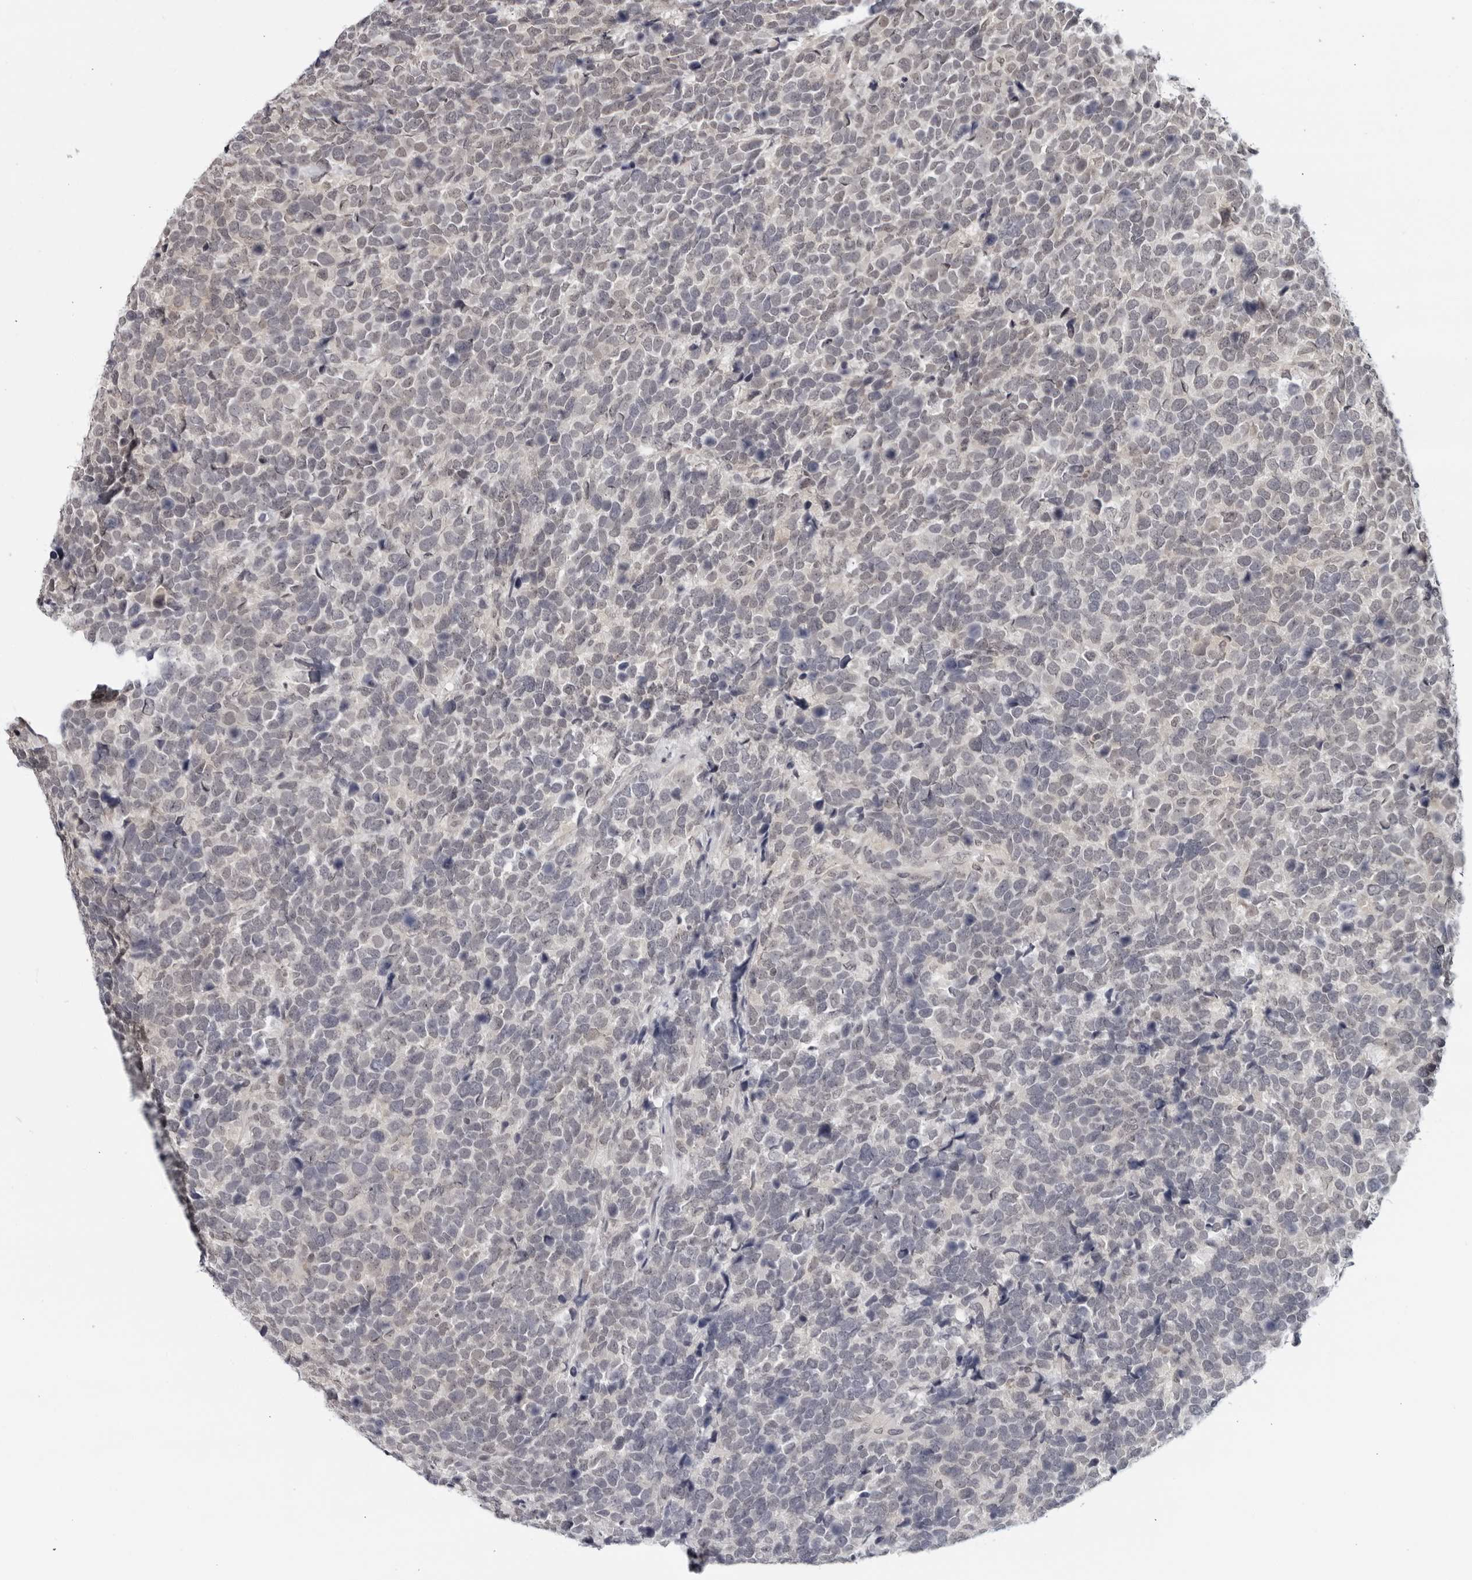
{"staining": {"intensity": "negative", "quantity": "none", "location": "none"}, "tissue": "urothelial cancer", "cell_type": "Tumor cells", "image_type": "cancer", "snomed": [{"axis": "morphology", "description": "Urothelial carcinoma, High grade"}, {"axis": "topography", "description": "Urinary bladder"}], "caption": "This is an immunohistochemistry micrograph of human urothelial cancer. There is no expression in tumor cells.", "gene": "CC2D1B", "patient": {"sex": "female", "age": 82}}